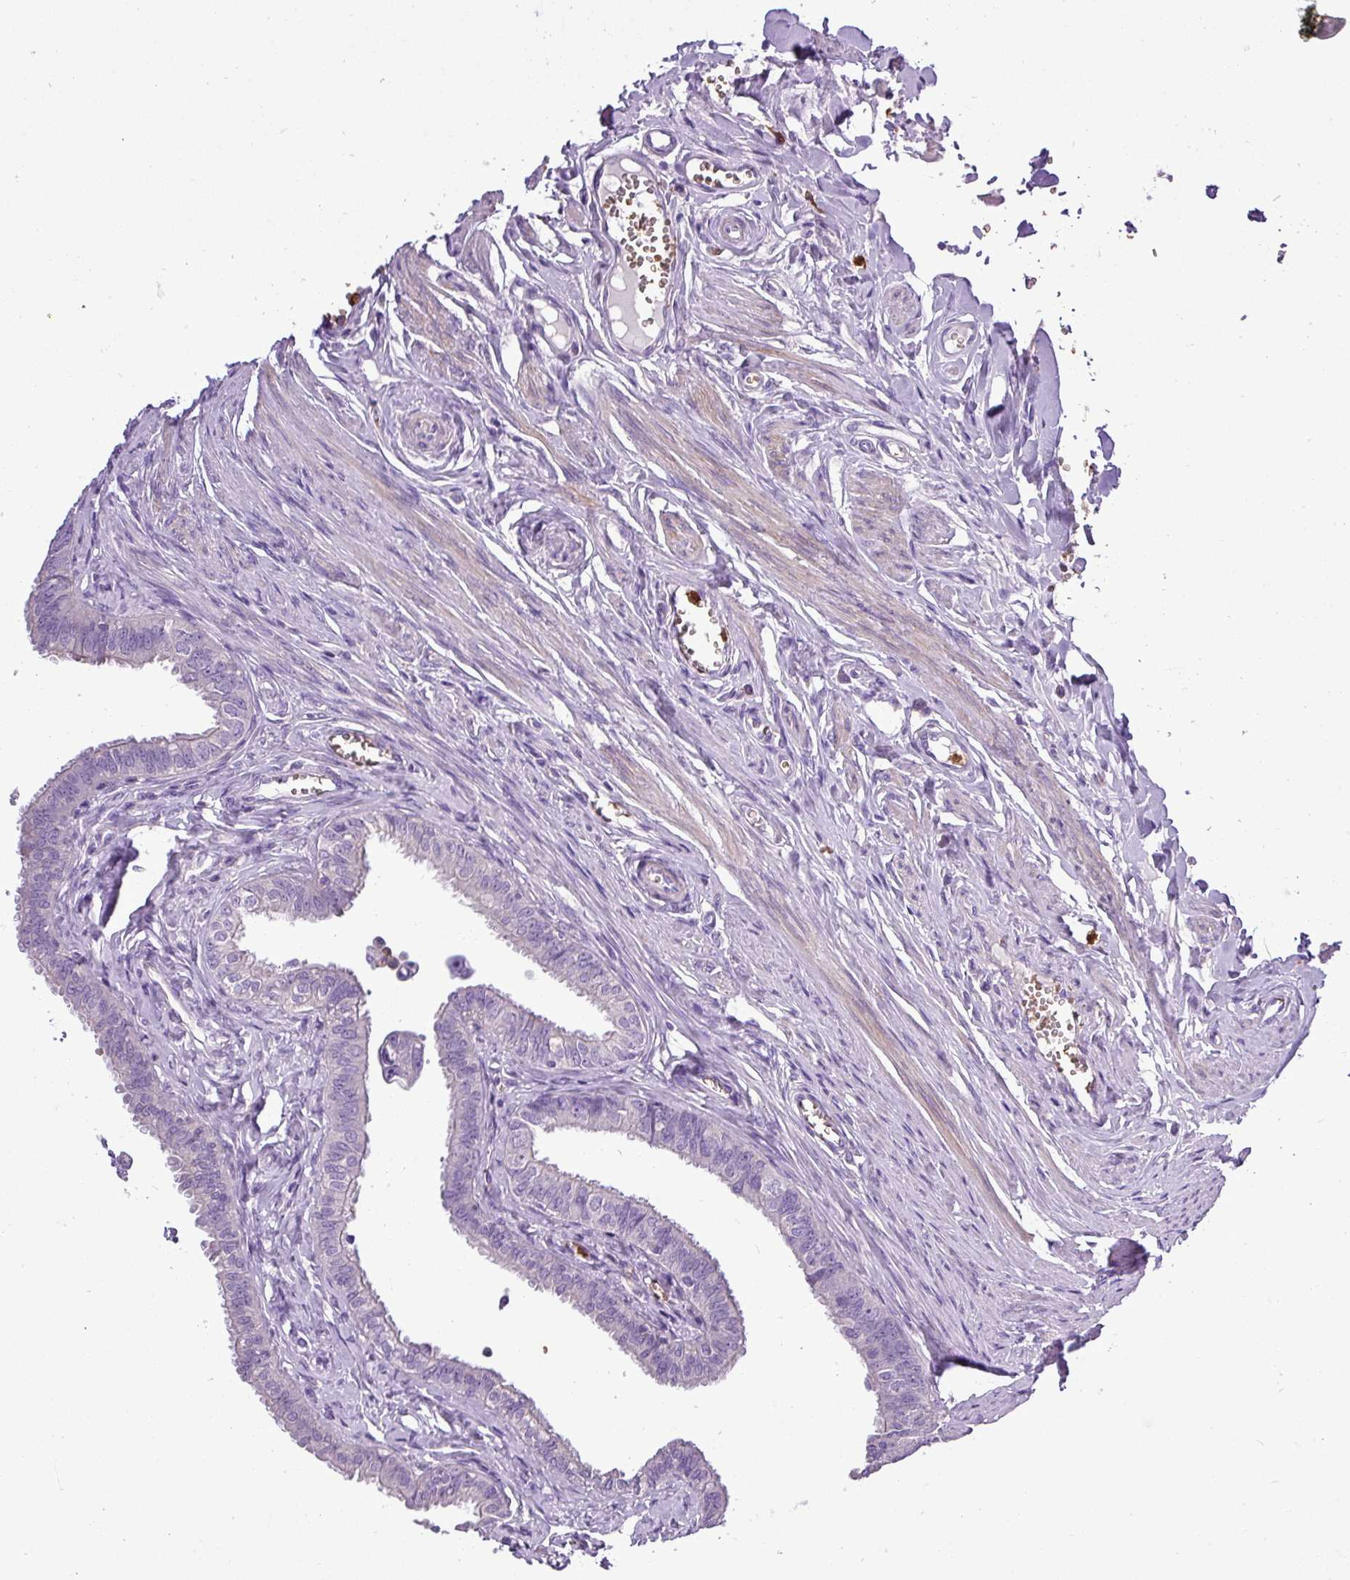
{"staining": {"intensity": "negative", "quantity": "none", "location": "none"}, "tissue": "fallopian tube", "cell_type": "Glandular cells", "image_type": "normal", "snomed": [{"axis": "morphology", "description": "Normal tissue, NOS"}, {"axis": "morphology", "description": "Carcinoma, NOS"}, {"axis": "topography", "description": "Fallopian tube"}, {"axis": "topography", "description": "Ovary"}], "caption": "Fallopian tube stained for a protein using immunohistochemistry shows no expression glandular cells.", "gene": "MGAT4B", "patient": {"sex": "female", "age": 59}}